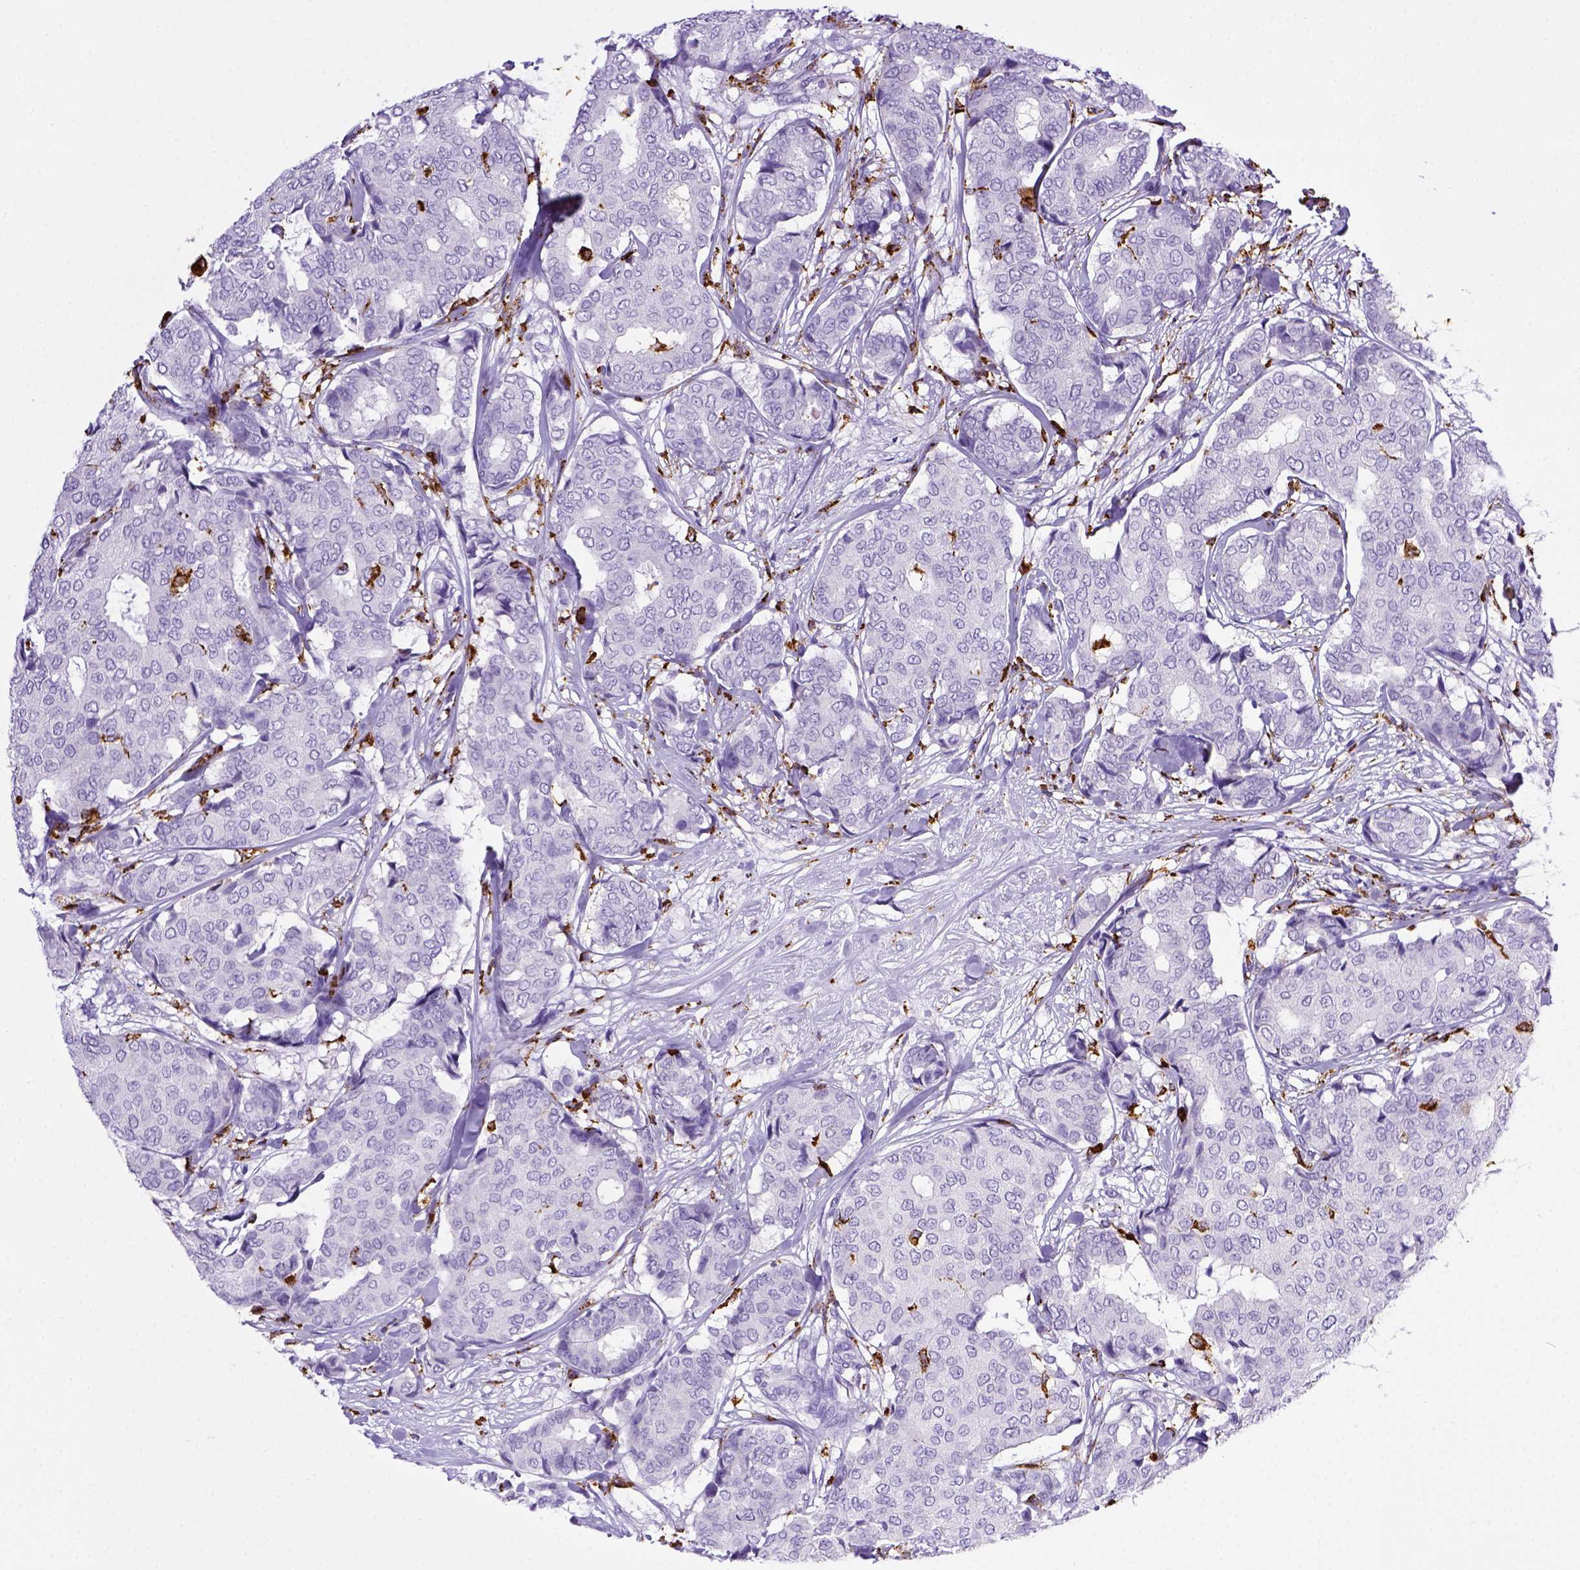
{"staining": {"intensity": "negative", "quantity": "none", "location": "none"}, "tissue": "breast cancer", "cell_type": "Tumor cells", "image_type": "cancer", "snomed": [{"axis": "morphology", "description": "Duct carcinoma"}, {"axis": "topography", "description": "Breast"}], "caption": "High power microscopy histopathology image of an IHC photomicrograph of breast cancer, revealing no significant staining in tumor cells.", "gene": "CD68", "patient": {"sex": "female", "age": 75}}